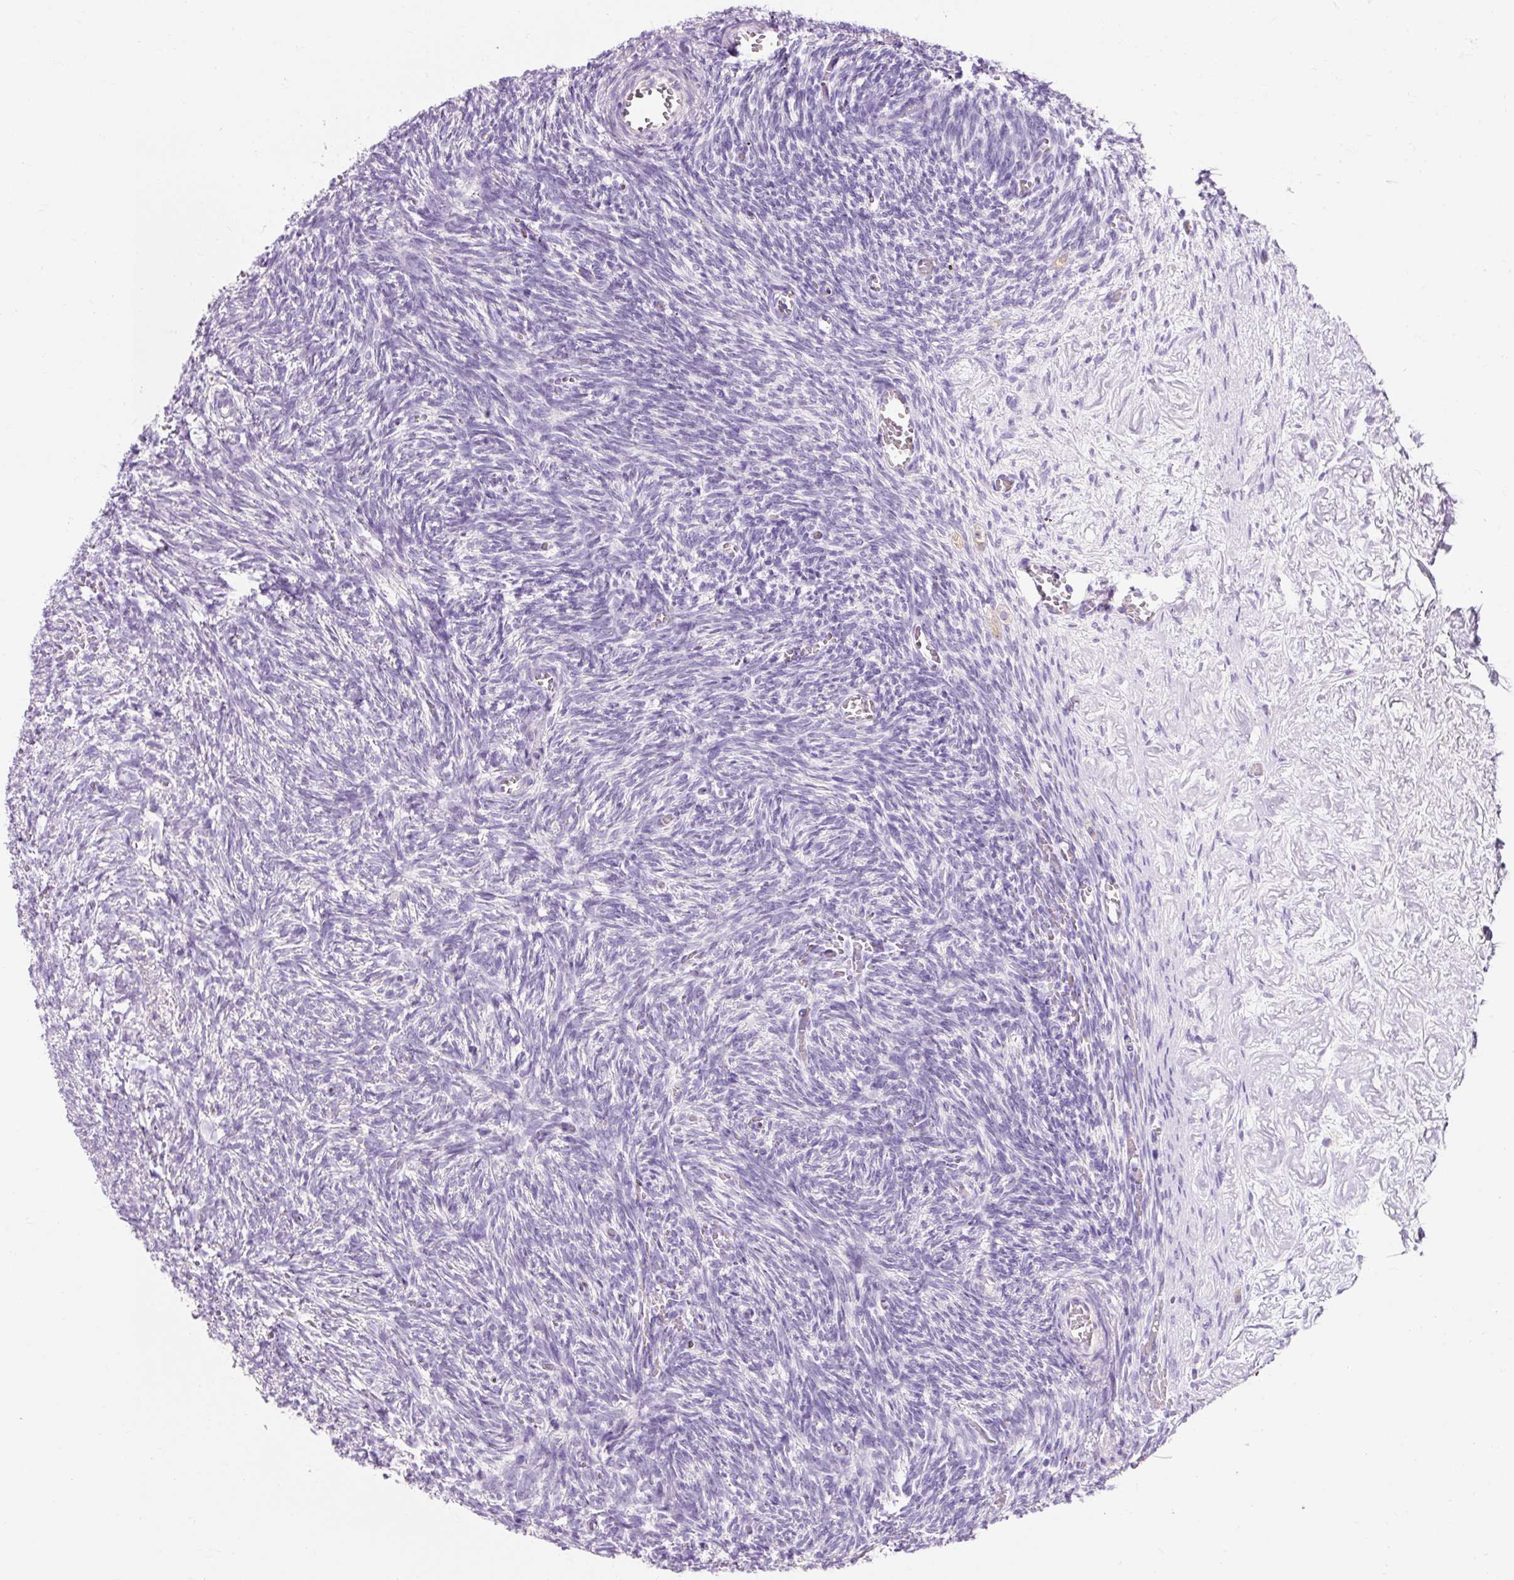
{"staining": {"intensity": "negative", "quantity": "none", "location": "none"}, "tissue": "ovary", "cell_type": "Ovarian stroma cells", "image_type": "normal", "snomed": [{"axis": "morphology", "description": "Normal tissue, NOS"}, {"axis": "topography", "description": "Ovary"}], "caption": "Immunohistochemical staining of normal human ovary demonstrates no significant expression in ovarian stroma cells.", "gene": "TMEM213", "patient": {"sex": "female", "age": 67}}